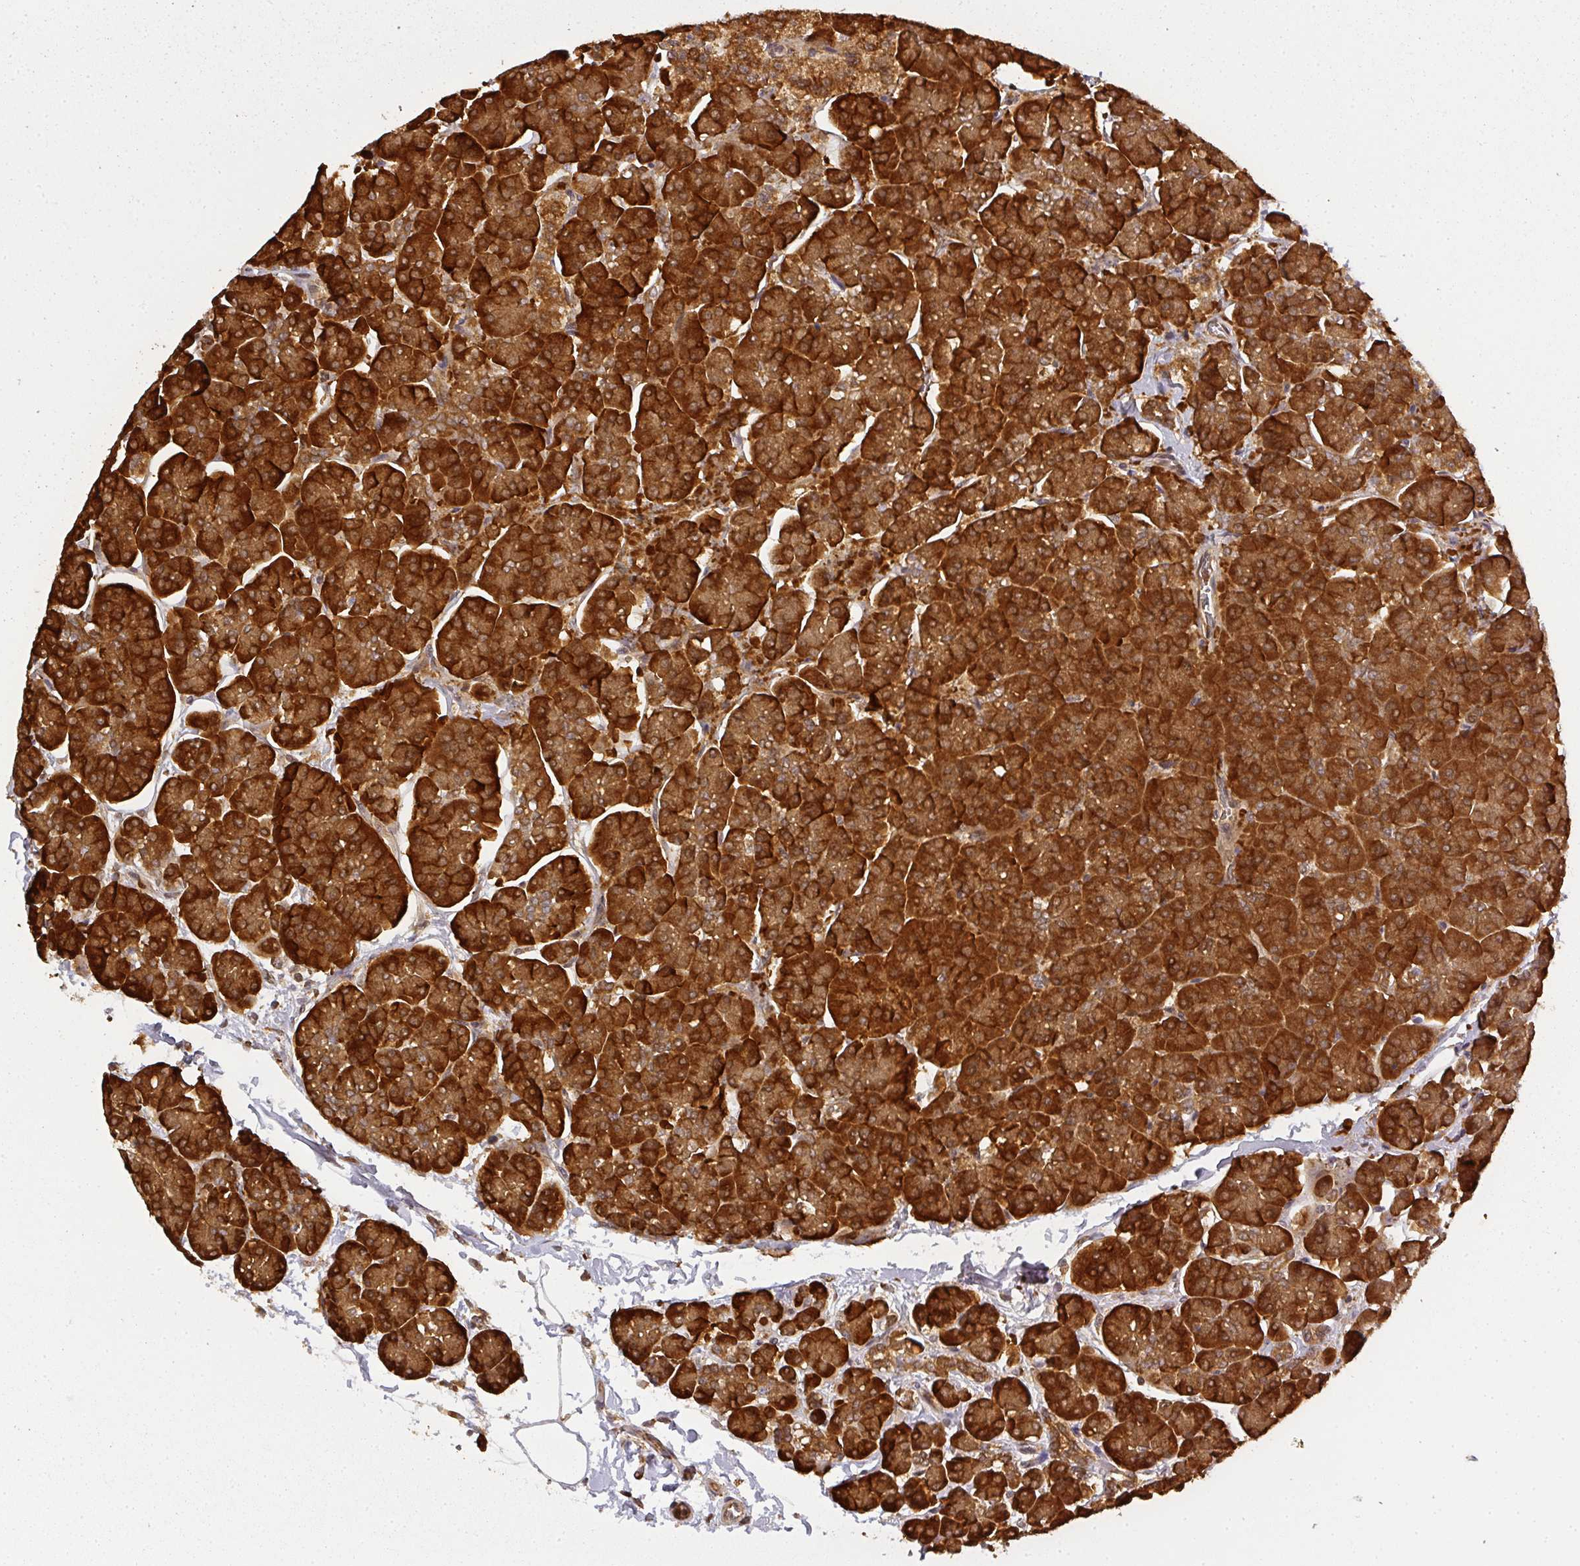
{"staining": {"intensity": "strong", "quantity": ">75%", "location": "cytoplasmic/membranous"}, "tissue": "pancreas", "cell_type": "Exocrine glandular cells", "image_type": "normal", "snomed": [{"axis": "morphology", "description": "Normal tissue, NOS"}, {"axis": "topography", "description": "Pancreas"}, {"axis": "topography", "description": "Peripheral nerve tissue"}], "caption": "A brown stain shows strong cytoplasmic/membranous positivity of a protein in exocrine glandular cells of benign pancreas.", "gene": "PPP6R3", "patient": {"sex": "male", "age": 54}}